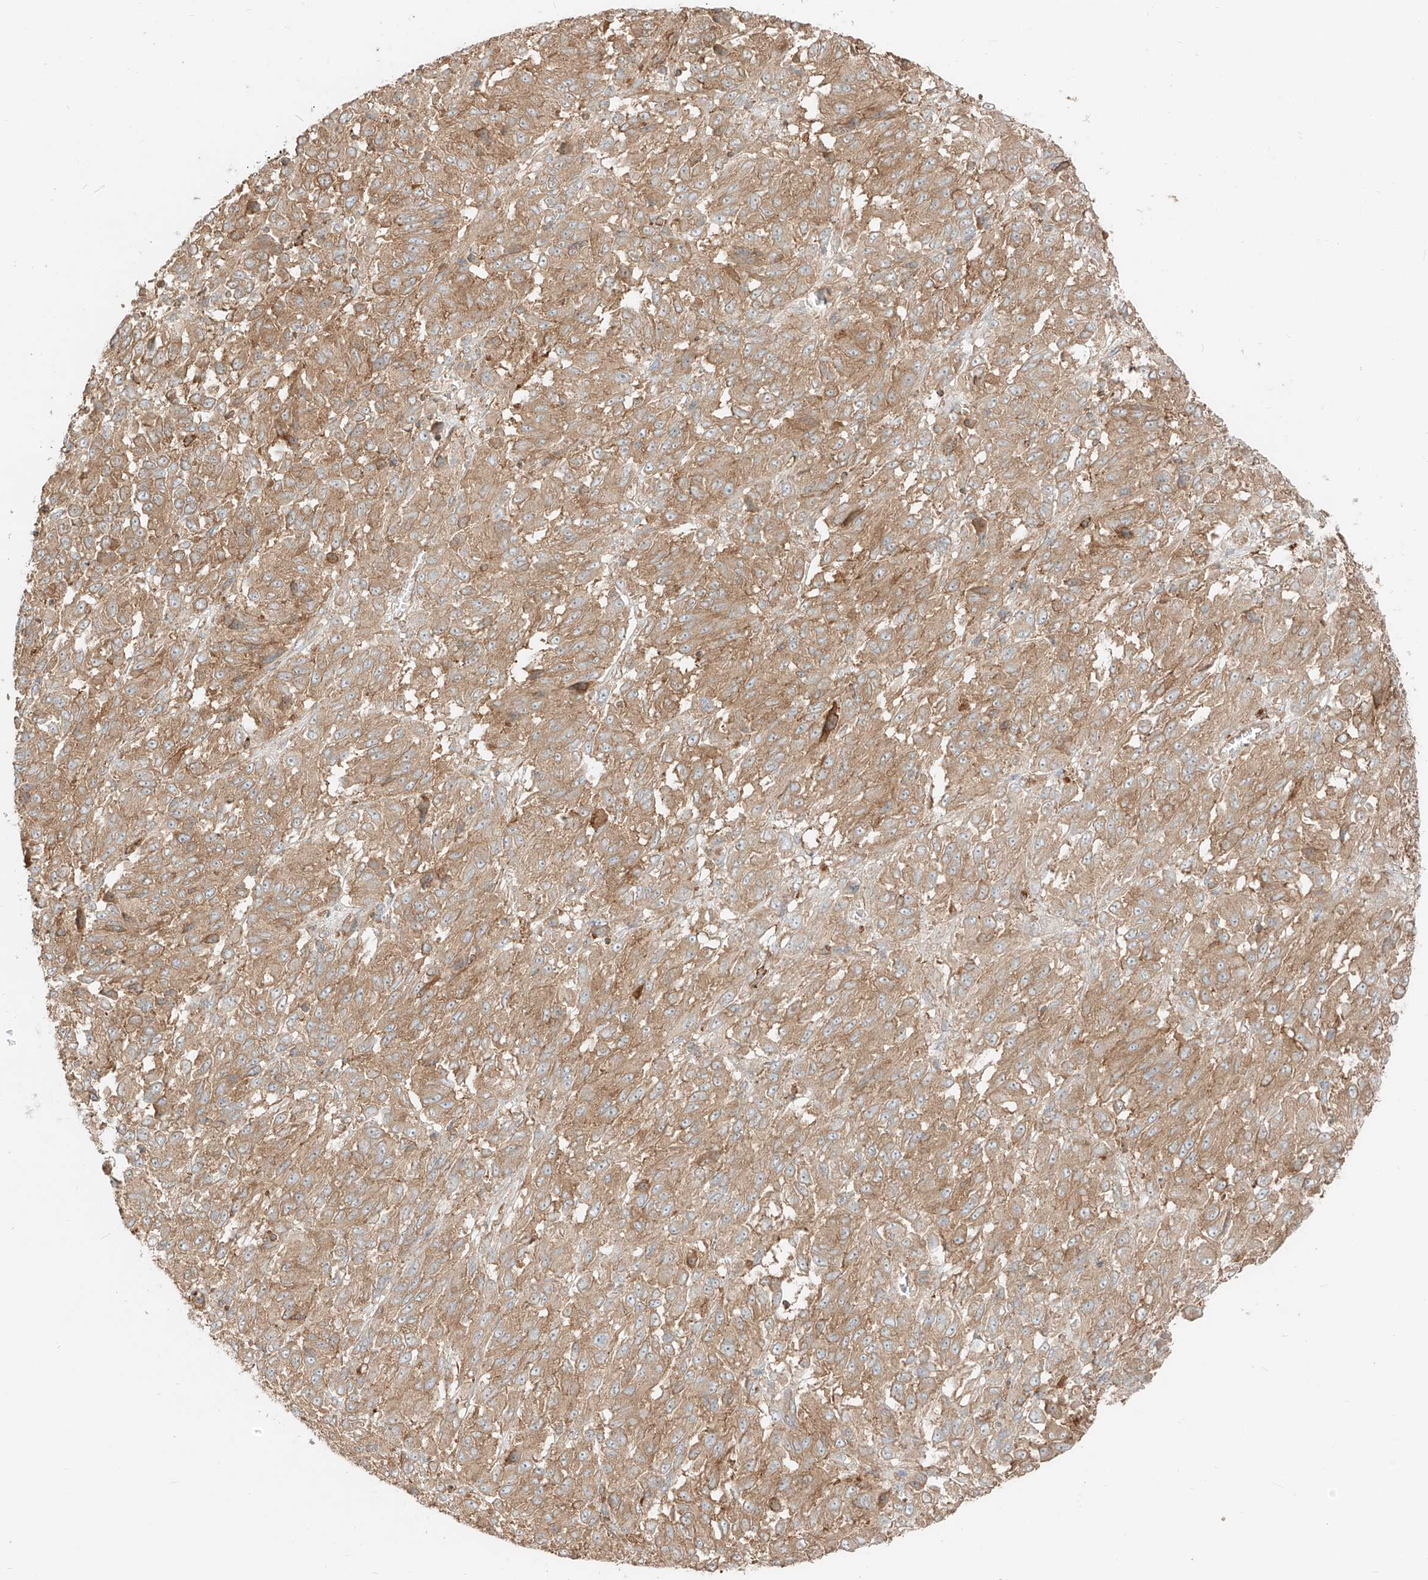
{"staining": {"intensity": "moderate", "quantity": ">75%", "location": "cytoplasmic/membranous"}, "tissue": "melanoma", "cell_type": "Tumor cells", "image_type": "cancer", "snomed": [{"axis": "morphology", "description": "Malignant melanoma, Metastatic site"}, {"axis": "topography", "description": "Lung"}], "caption": "Immunohistochemistry histopathology image of neoplastic tissue: melanoma stained using immunohistochemistry exhibits medium levels of moderate protein expression localized specifically in the cytoplasmic/membranous of tumor cells, appearing as a cytoplasmic/membranous brown color.", "gene": "CCDC115", "patient": {"sex": "male", "age": 64}}